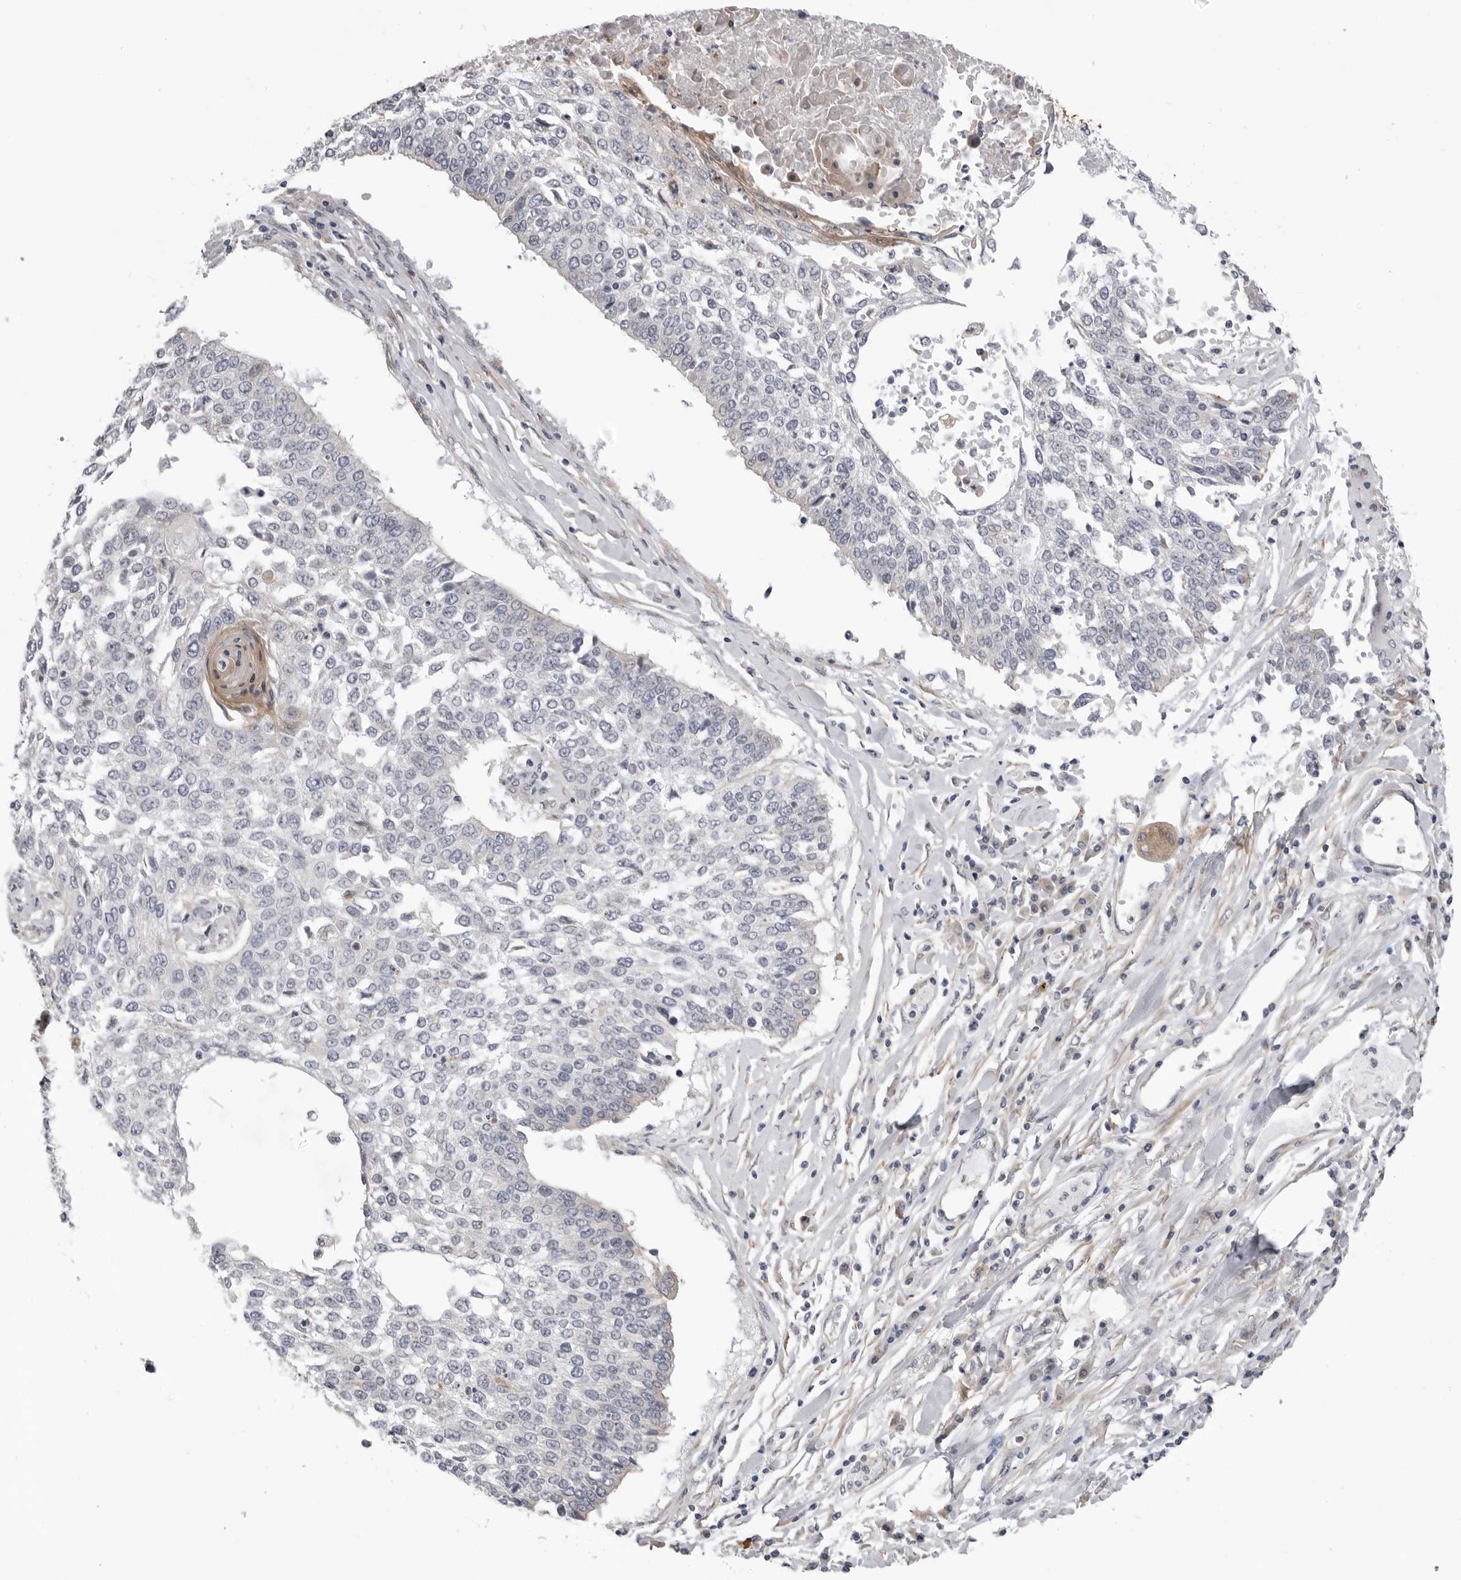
{"staining": {"intensity": "negative", "quantity": "none", "location": "none"}, "tissue": "lung cancer", "cell_type": "Tumor cells", "image_type": "cancer", "snomed": [{"axis": "morphology", "description": "Normal tissue, NOS"}, {"axis": "morphology", "description": "Squamous cell carcinoma, NOS"}, {"axis": "topography", "description": "Cartilage tissue"}, {"axis": "topography", "description": "Bronchus"}, {"axis": "topography", "description": "Lung"}, {"axis": "topography", "description": "Peripheral nerve tissue"}], "caption": "Human lung cancer stained for a protein using immunohistochemistry (IHC) reveals no positivity in tumor cells.", "gene": "SCP2", "patient": {"sex": "female", "age": 49}}